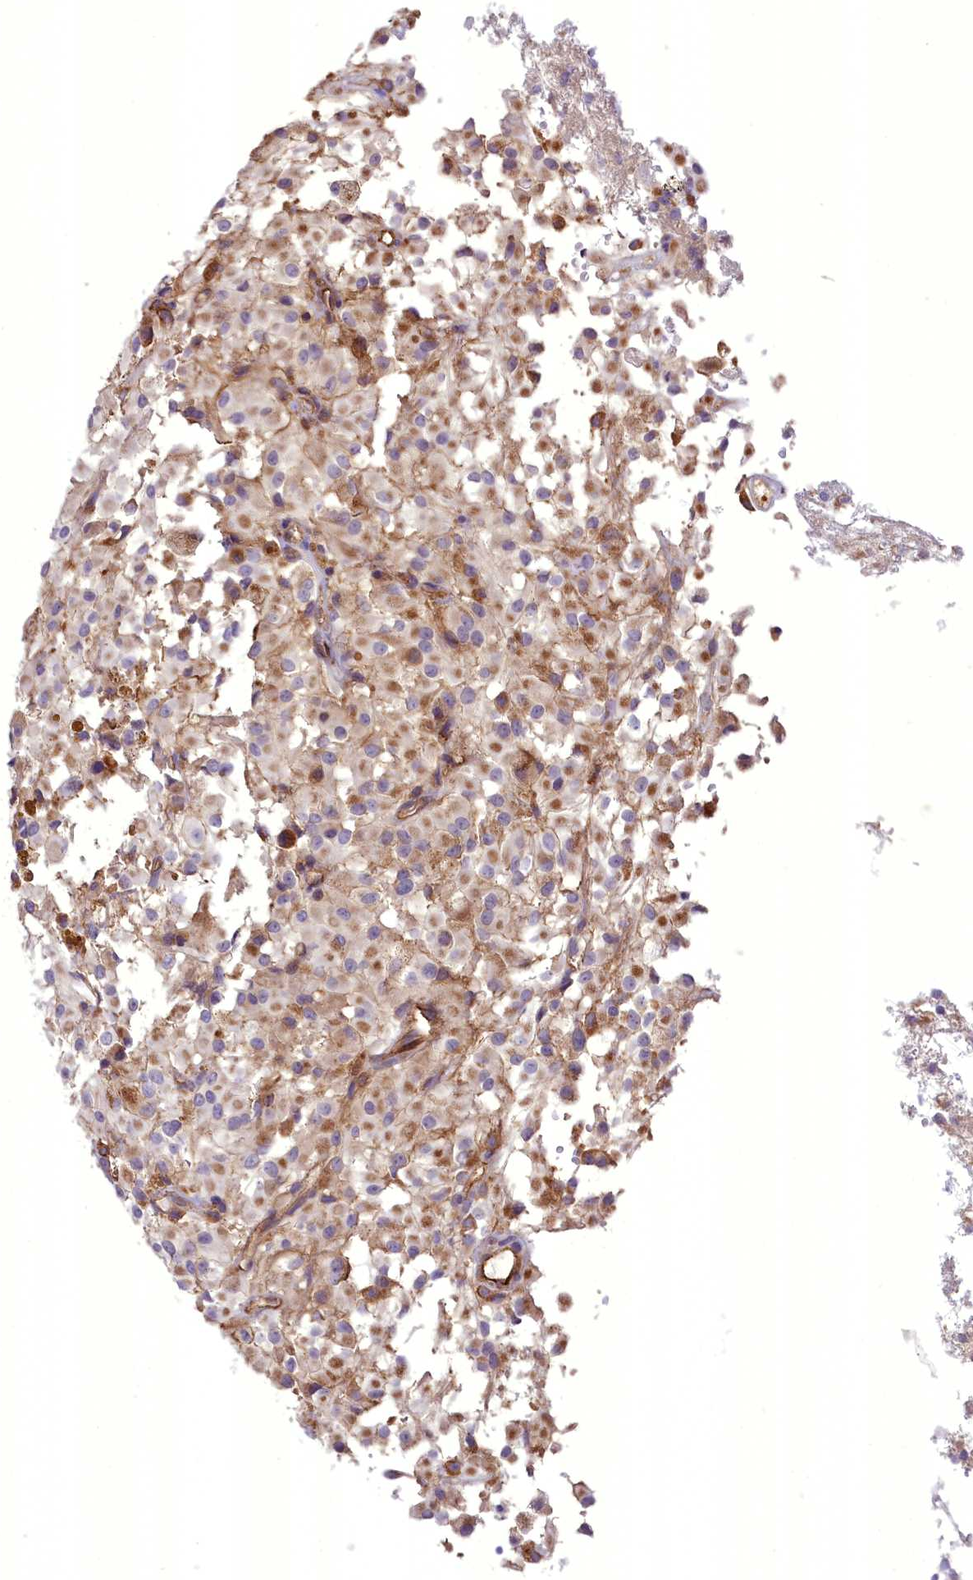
{"staining": {"intensity": "negative", "quantity": "none", "location": "none"}, "tissue": "glioma", "cell_type": "Tumor cells", "image_type": "cancer", "snomed": [{"axis": "morphology", "description": "Glioma, malignant, High grade"}, {"axis": "topography", "description": "Brain"}], "caption": "Malignant glioma (high-grade) was stained to show a protein in brown. There is no significant expression in tumor cells. (DAB IHC, high magnification).", "gene": "DNAJB9", "patient": {"sex": "female", "age": 59}}